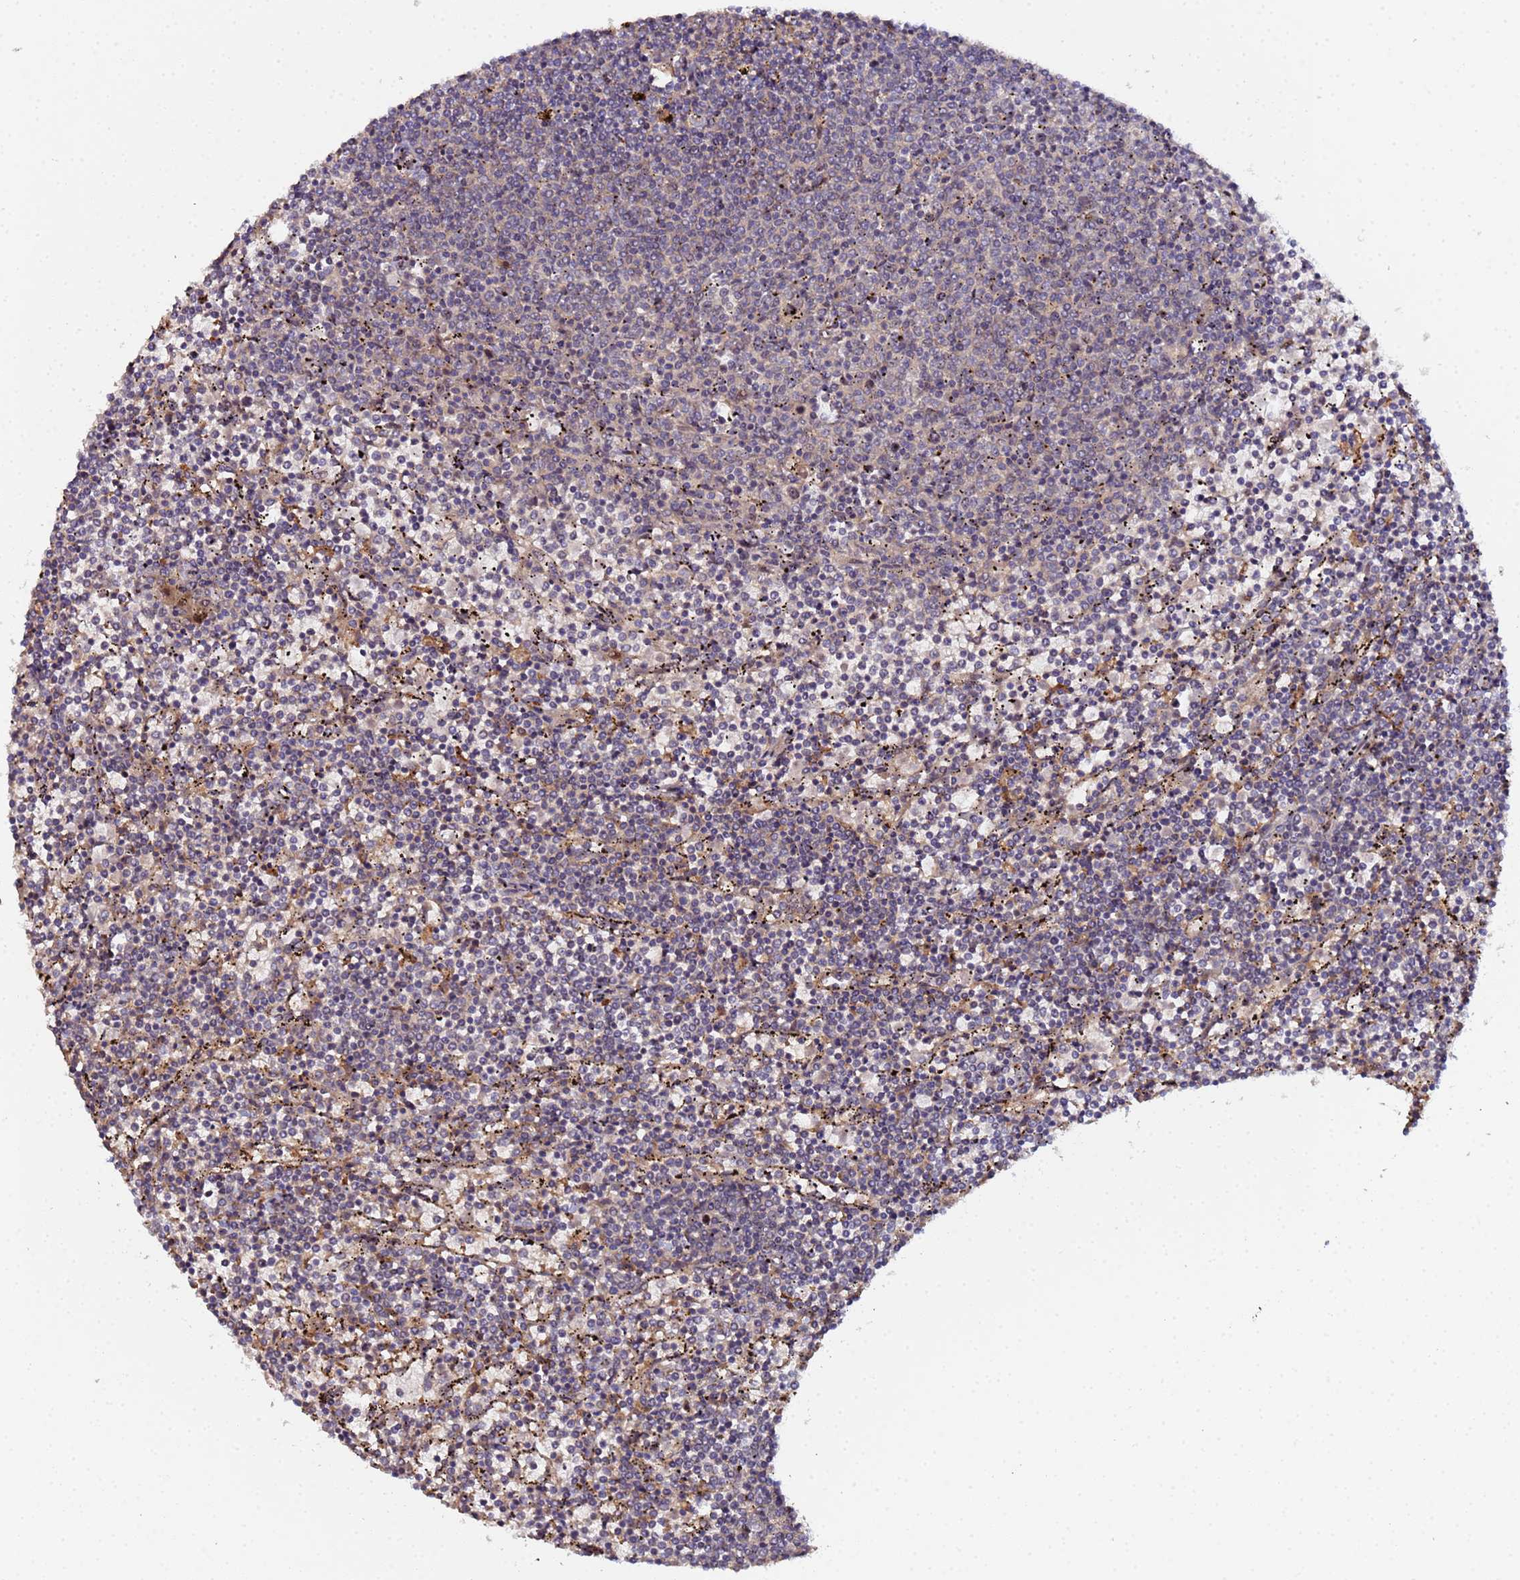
{"staining": {"intensity": "negative", "quantity": "none", "location": "none"}, "tissue": "lymphoma", "cell_type": "Tumor cells", "image_type": "cancer", "snomed": [{"axis": "morphology", "description": "Malignant lymphoma, non-Hodgkin's type, Low grade"}, {"axis": "topography", "description": "Spleen"}], "caption": "This is a image of immunohistochemistry staining of lymphoma, which shows no staining in tumor cells.", "gene": "OSER1", "patient": {"sex": "female", "age": 50}}